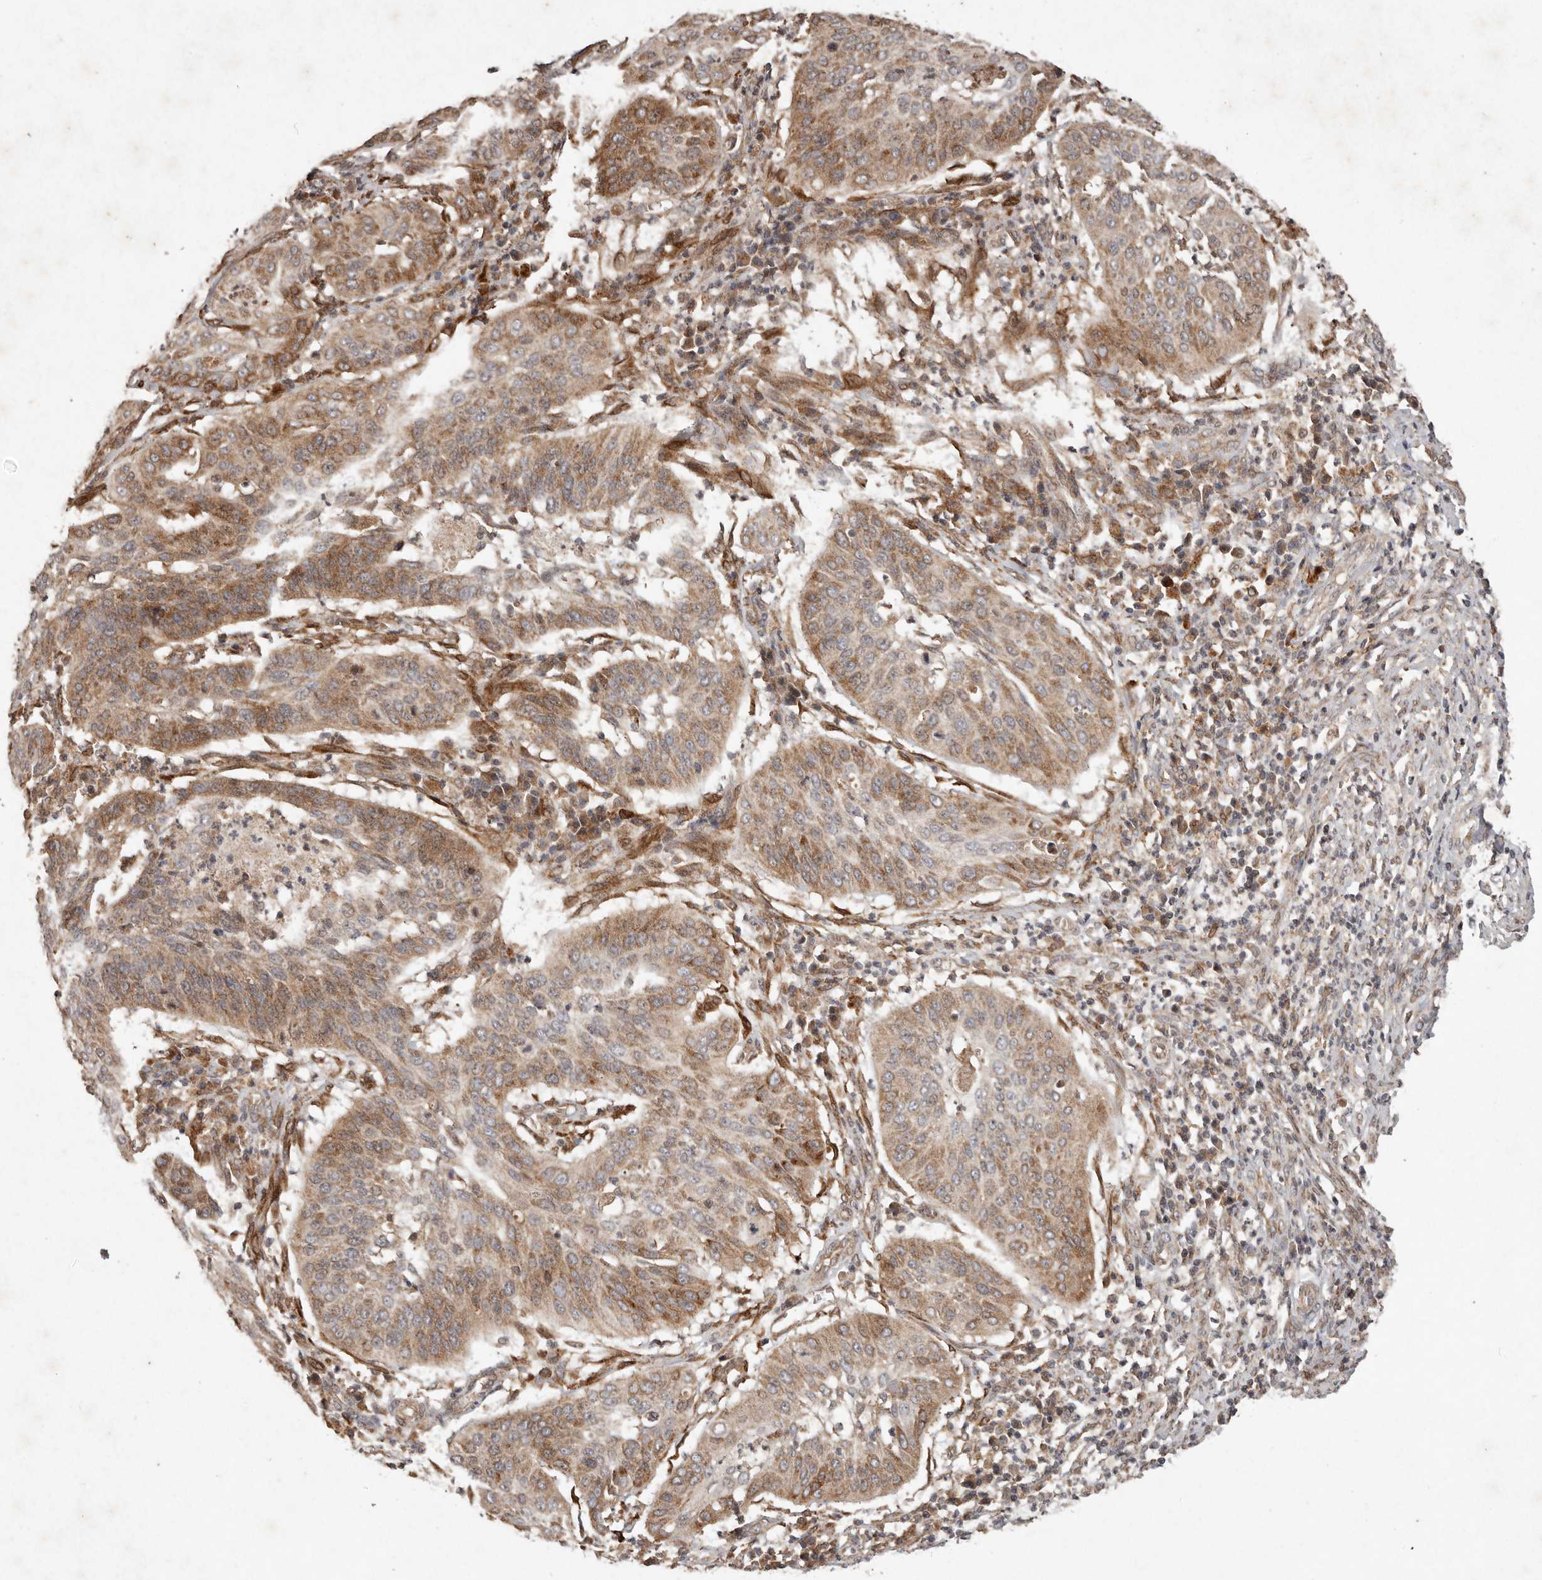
{"staining": {"intensity": "moderate", "quantity": ">75%", "location": "cytoplasmic/membranous"}, "tissue": "cervical cancer", "cell_type": "Tumor cells", "image_type": "cancer", "snomed": [{"axis": "morphology", "description": "Normal tissue, NOS"}, {"axis": "morphology", "description": "Squamous cell carcinoma, NOS"}, {"axis": "topography", "description": "Cervix"}], "caption": "This photomicrograph demonstrates immunohistochemistry (IHC) staining of human cervical cancer, with medium moderate cytoplasmic/membranous expression in approximately >75% of tumor cells.", "gene": "PLOD2", "patient": {"sex": "female", "age": 39}}